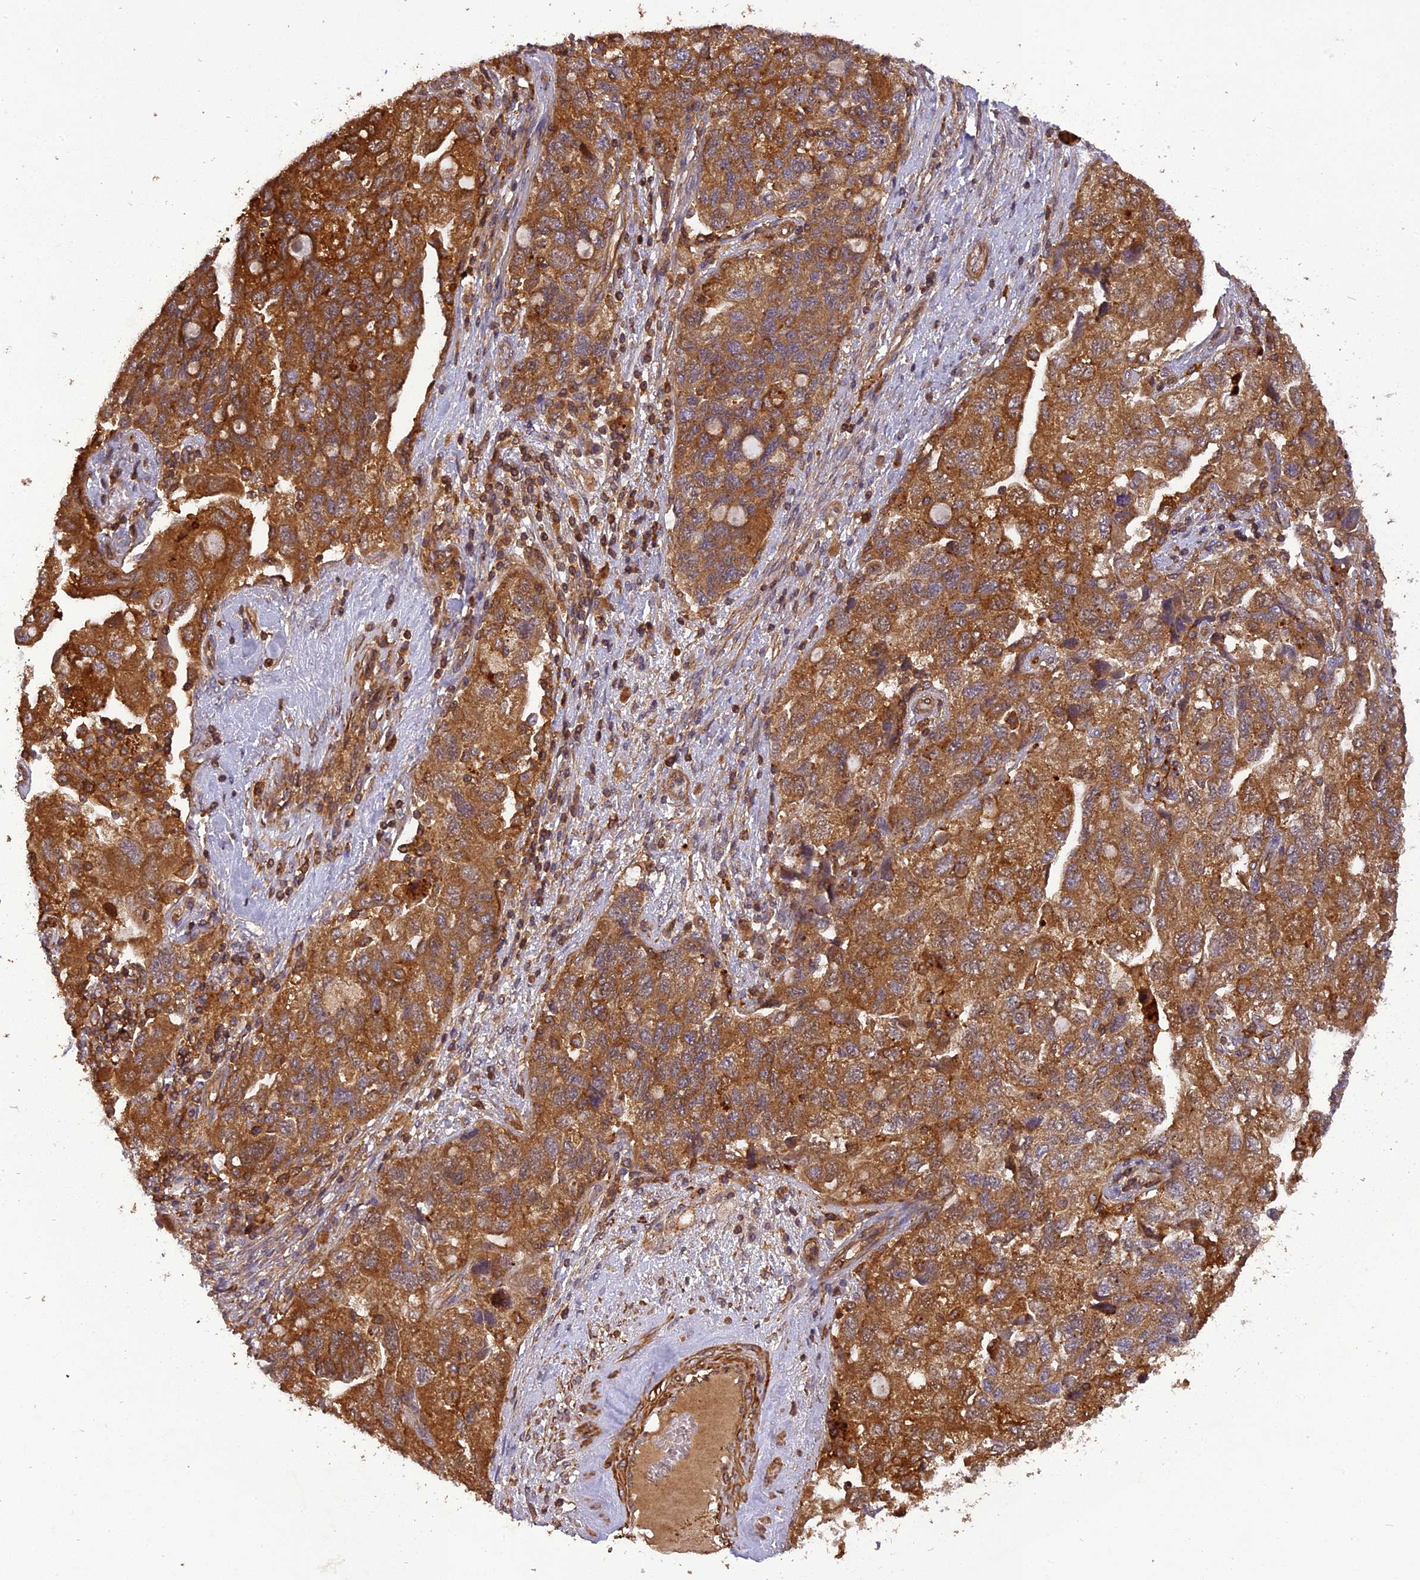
{"staining": {"intensity": "moderate", "quantity": ">75%", "location": "cytoplasmic/membranous"}, "tissue": "ovarian cancer", "cell_type": "Tumor cells", "image_type": "cancer", "snomed": [{"axis": "morphology", "description": "Carcinoma, NOS"}, {"axis": "morphology", "description": "Cystadenocarcinoma, serous, NOS"}, {"axis": "topography", "description": "Ovary"}], "caption": "High-power microscopy captured an immunohistochemistry (IHC) photomicrograph of serous cystadenocarcinoma (ovarian), revealing moderate cytoplasmic/membranous positivity in approximately >75% of tumor cells.", "gene": "STOML1", "patient": {"sex": "female", "age": 69}}